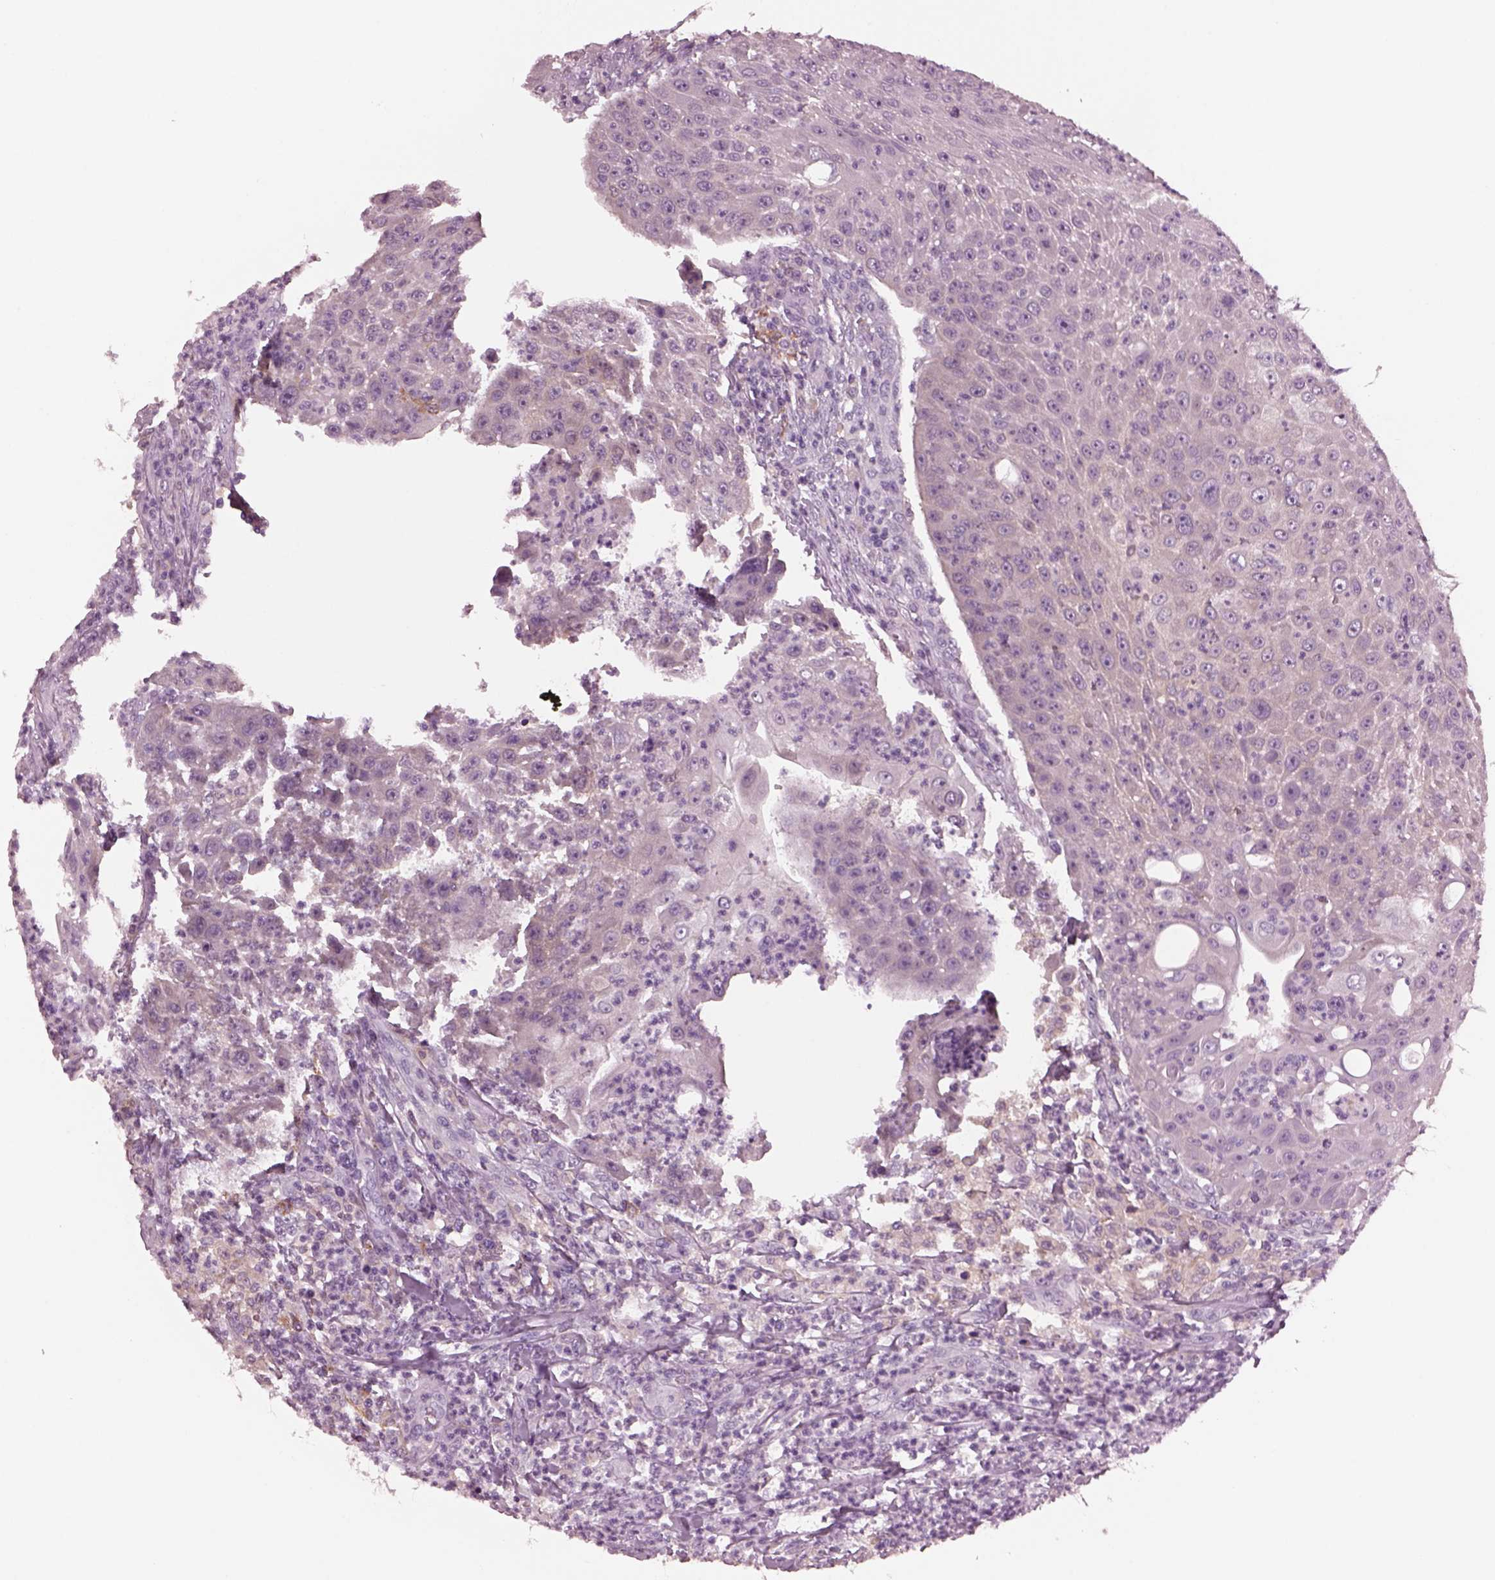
{"staining": {"intensity": "negative", "quantity": "none", "location": "none"}, "tissue": "head and neck cancer", "cell_type": "Tumor cells", "image_type": "cancer", "snomed": [{"axis": "morphology", "description": "Squamous cell carcinoma, NOS"}, {"axis": "topography", "description": "Head-Neck"}], "caption": "This is an immunohistochemistry histopathology image of squamous cell carcinoma (head and neck). There is no expression in tumor cells.", "gene": "SHTN1", "patient": {"sex": "male", "age": 69}}